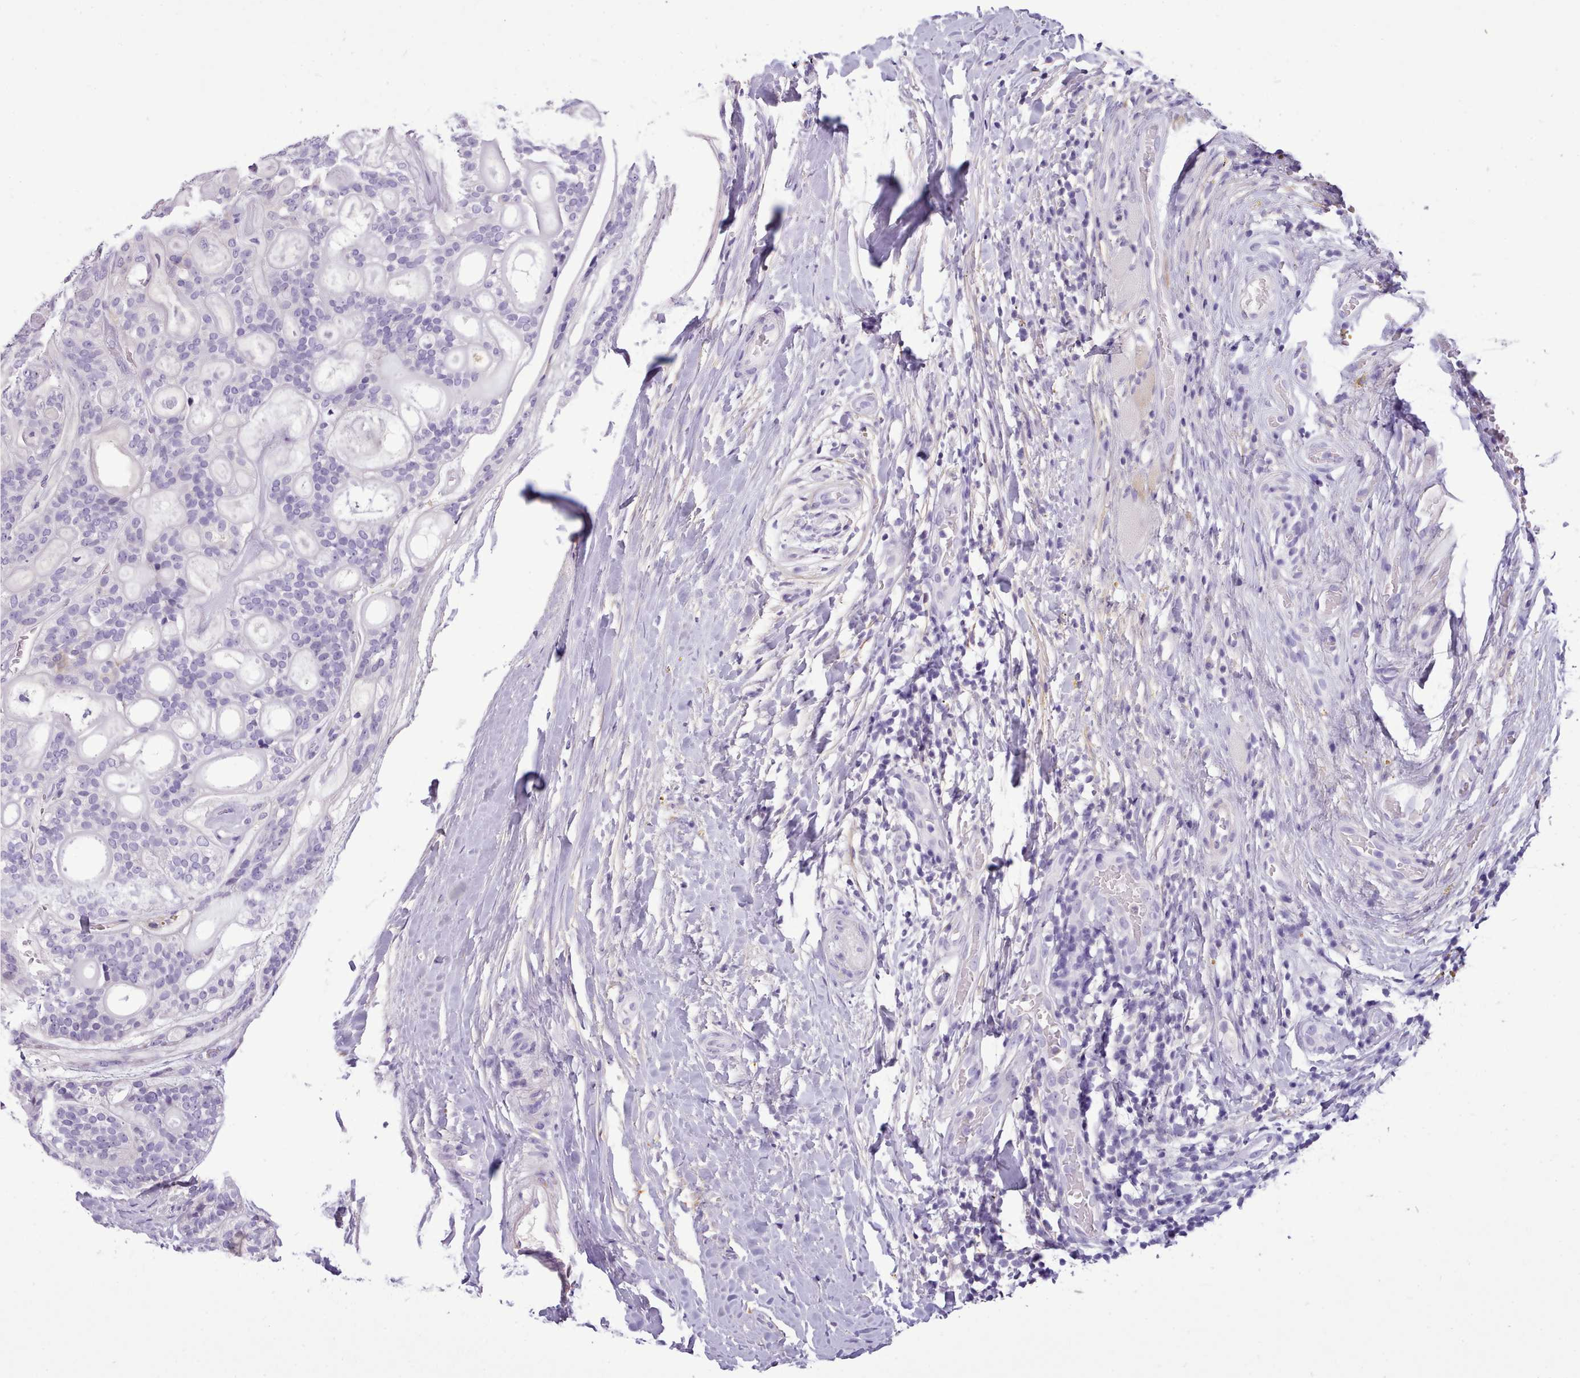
{"staining": {"intensity": "negative", "quantity": "none", "location": "none"}, "tissue": "head and neck cancer", "cell_type": "Tumor cells", "image_type": "cancer", "snomed": [{"axis": "morphology", "description": "Adenocarcinoma, NOS"}, {"axis": "topography", "description": "Head-Neck"}], "caption": "The immunohistochemistry histopathology image has no significant positivity in tumor cells of head and neck adenocarcinoma tissue.", "gene": "CYP2A13", "patient": {"sex": "male", "age": 66}}